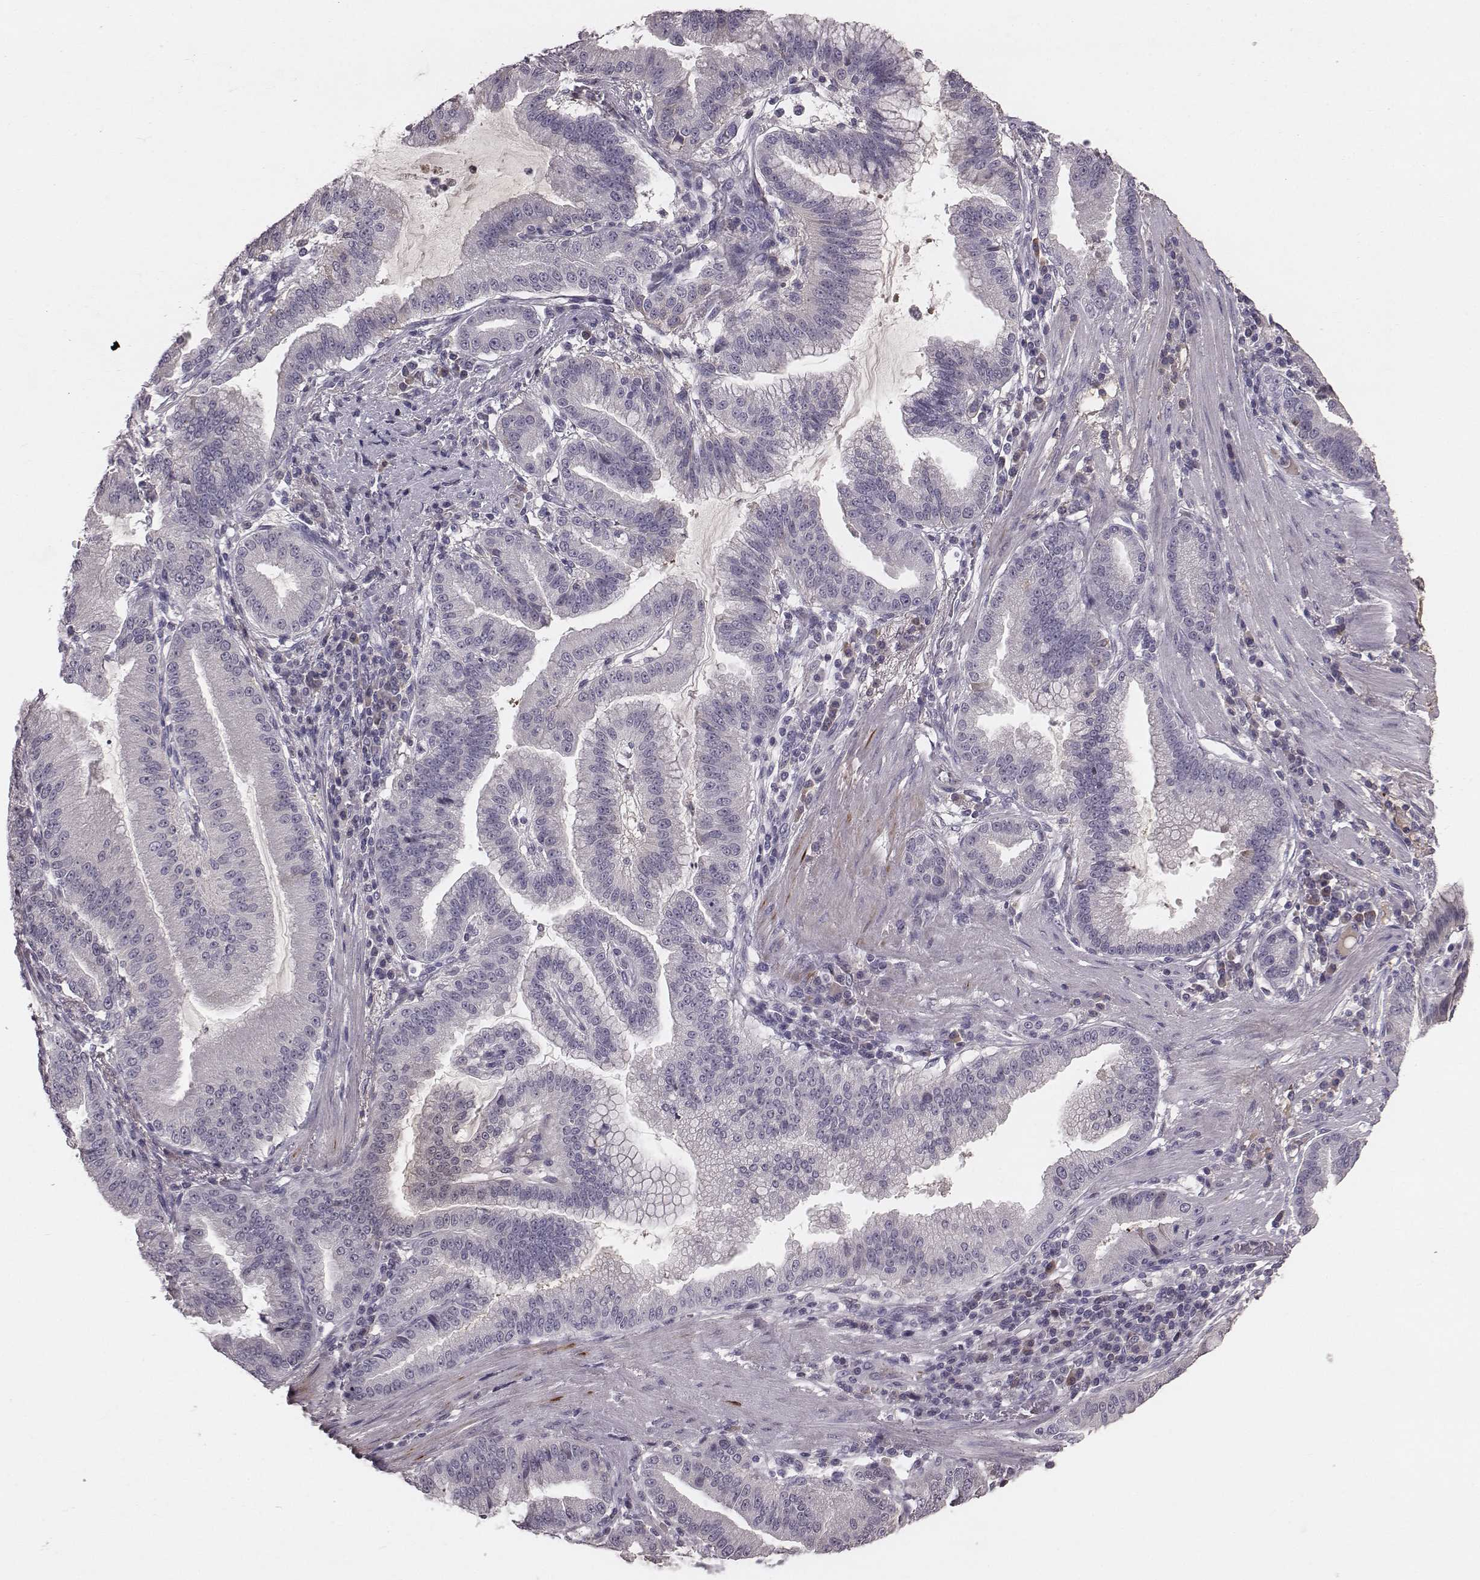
{"staining": {"intensity": "negative", "quantity": "none", "location": "none"}, "tissue": "stomach cancer", "cell_type": "Tumor cells", "image_type": "cancer", "snomed": [{"axis": "morphology", "description": "Adenocarcinoma, NOS"}, {"axis": "topography", "description": "Stomach"}], "caption": "Photomicrograph shows no protein expression in tumor cells of stomach adenocarcinoma tissue.", "gene": "SMIM24", "patient": {"sex": "male", "age": 83}}